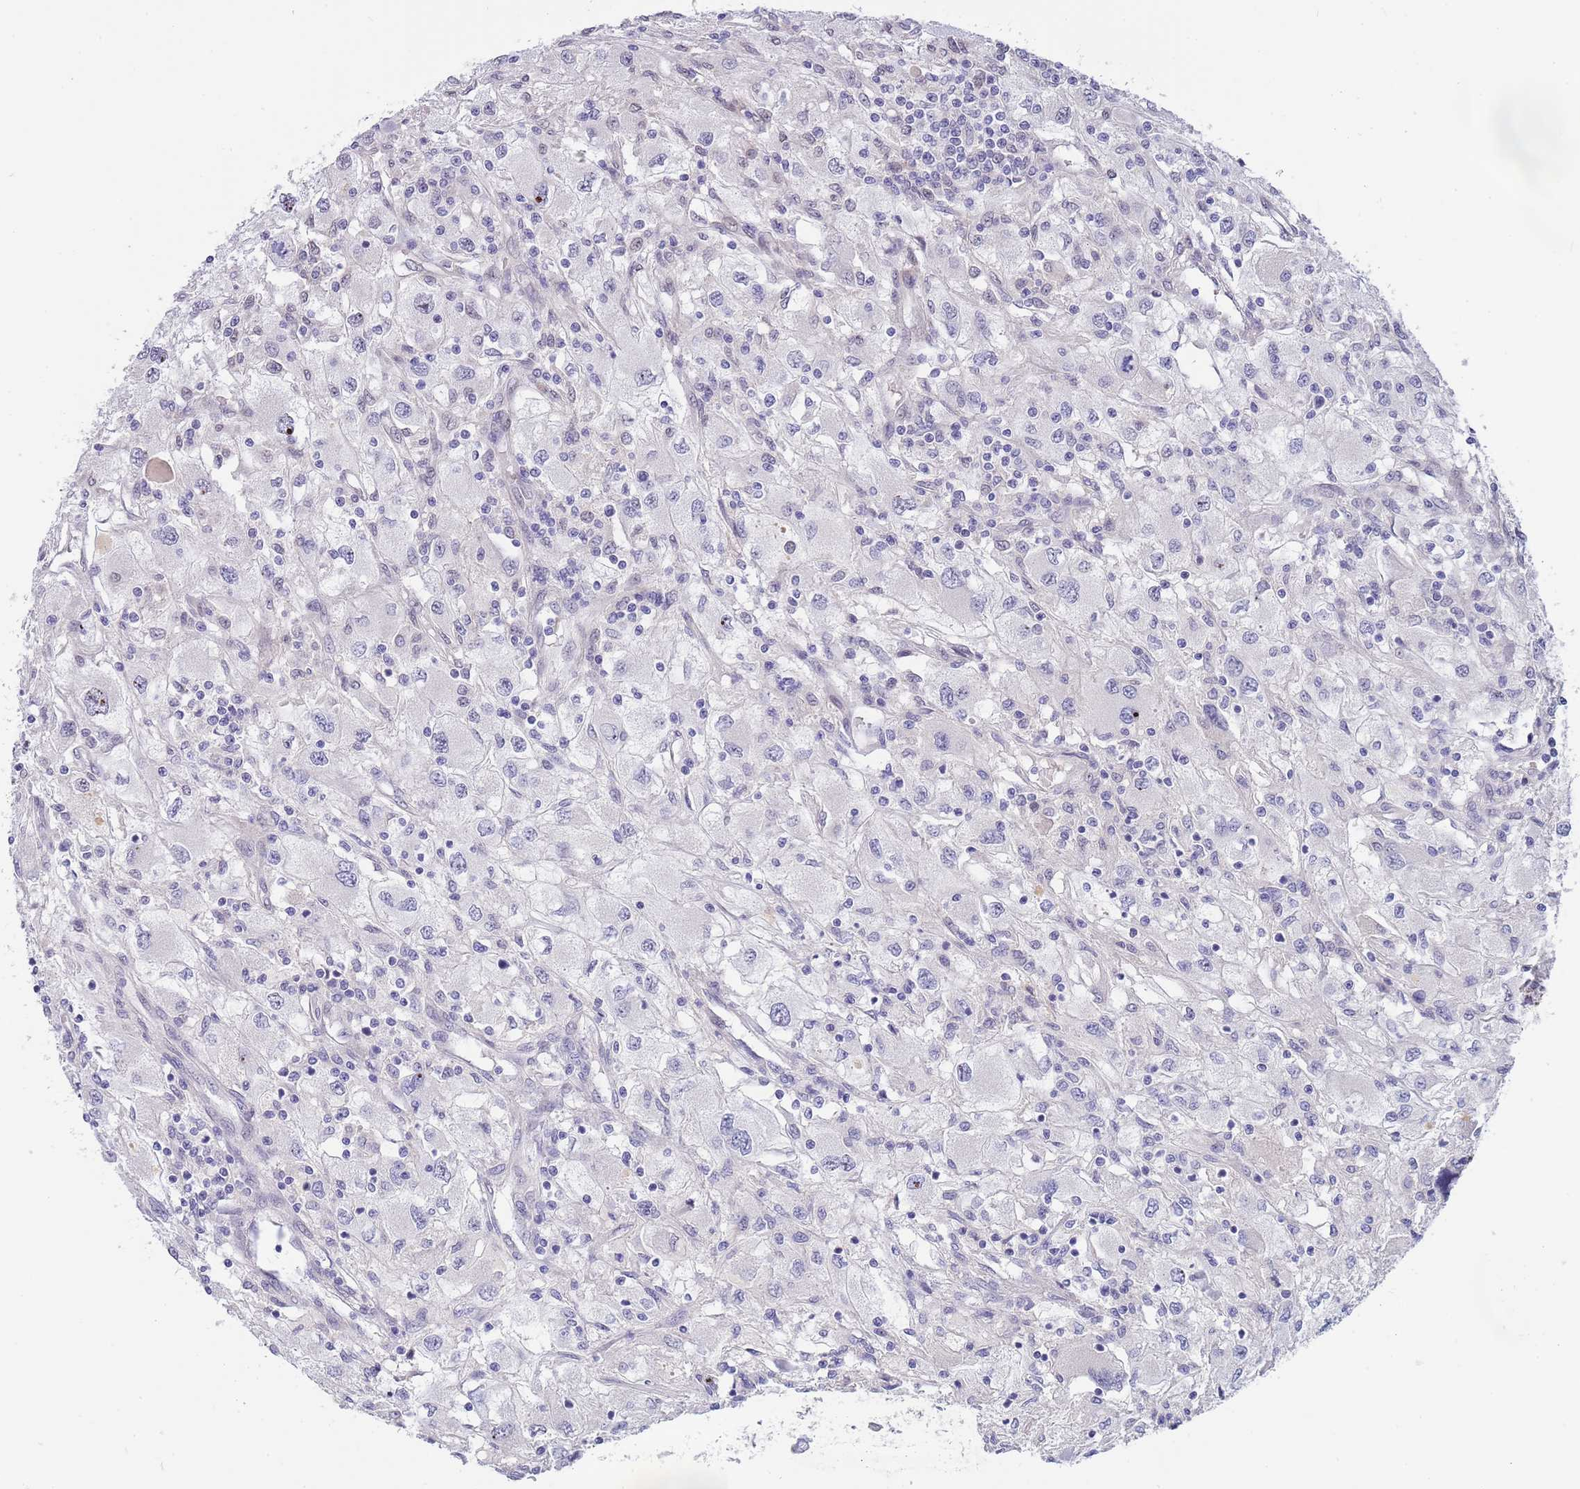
{"staining": {"intensity": "negative", "quantity": "none", "location": "none"}, "tissue": "renal cancer", "cell_type": "Tumor cells", "image_type": "cancer", "snomed": [{"axis": "morphology", "description": "Adenocarcinoma, NOS"}, {"axis": "topography", "description": "Kidney"}], "caption": "Immunohistochemistry image of neoplastic tissue: human renal adenocarcinoma stained with DAB (3,3'-diaminobenzidine) shows no significant protein positivity in tumor cells.", "gene": "NLRP6", "patient": {"sex": "female", "age": 67}}